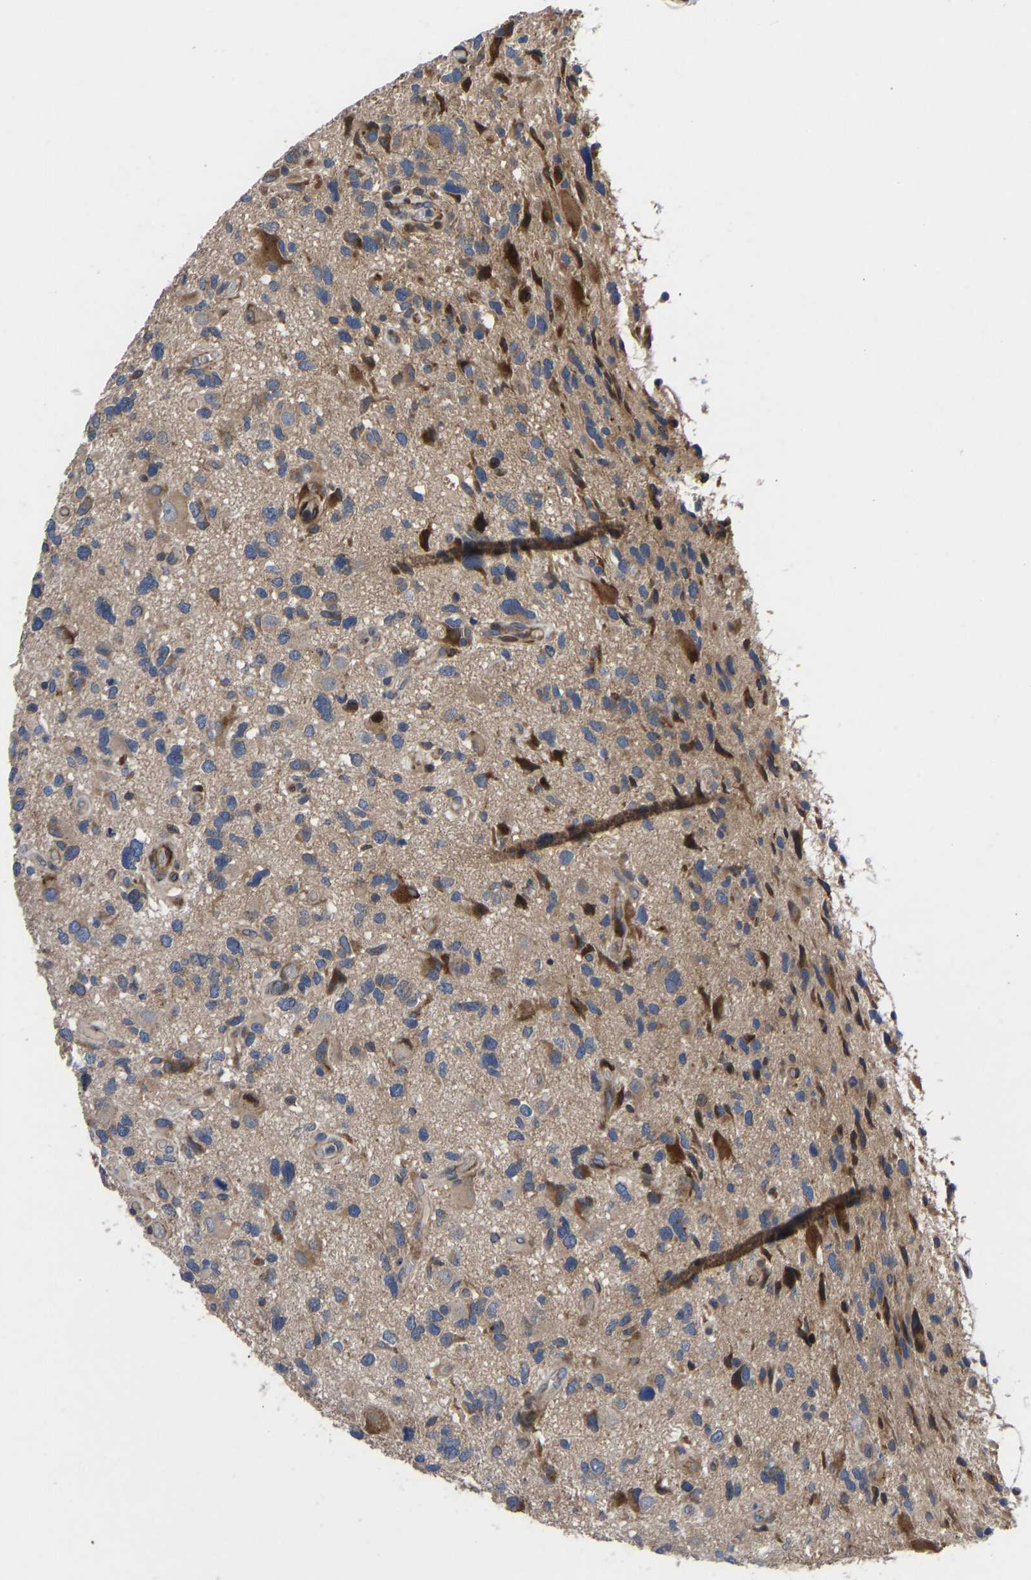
{"staining": {"intensity": "moderate", "quantity": "<25%", "location": "cytoplasmic/membranous"}, "tissue": "glioma", "cell_type": "Tumor cells", "image_type": "cancer", "snomed": [{"axis": "morphology", "description": "Glioma, malignant, High grade"}, {"axis": "topography", "description": "Brain"}], "caption": "Protein expression analysis of high-grade glioma (malignant) displays moderate cytoplasmic/membranous positivity in approximately <25% of tumor cells.", "gene": "TMEM38B", "patient": {"sex": "male", "age": 33}}